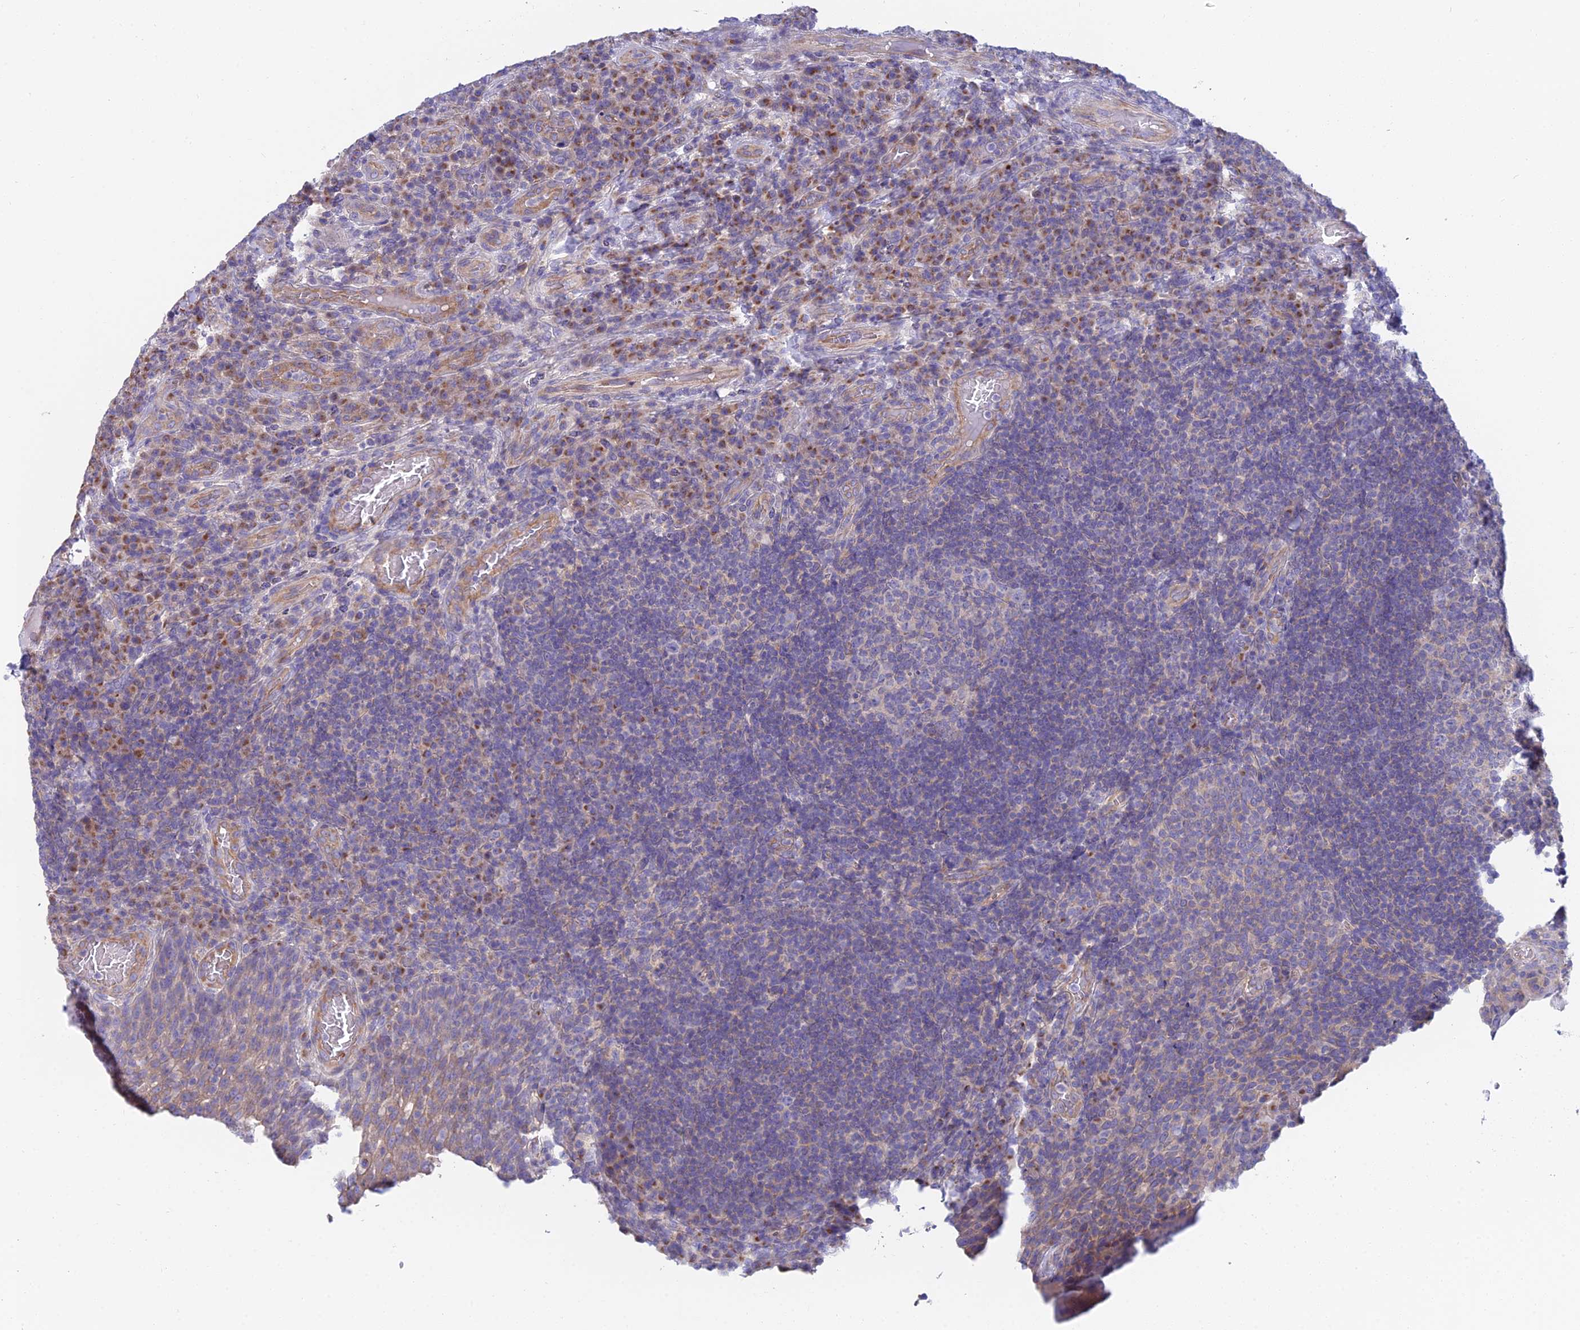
{"staining": {"intensity": "negative", "quantity": "none", "location": "none"}, "tissue": "tonsil", "cell_type": "Germinal center cells", "image_type": "normal", "snomed": [{"axis": "morphology", "description": "Normal tissue, NOS"}, {"axis": "topography", "description": "Tonsil"}], "caption": "Micrograph shows no protein expression in germinal center cells of benign tonsil.", "gene": "ZNF564", "patient": {"sex": "male", "age": 17}}